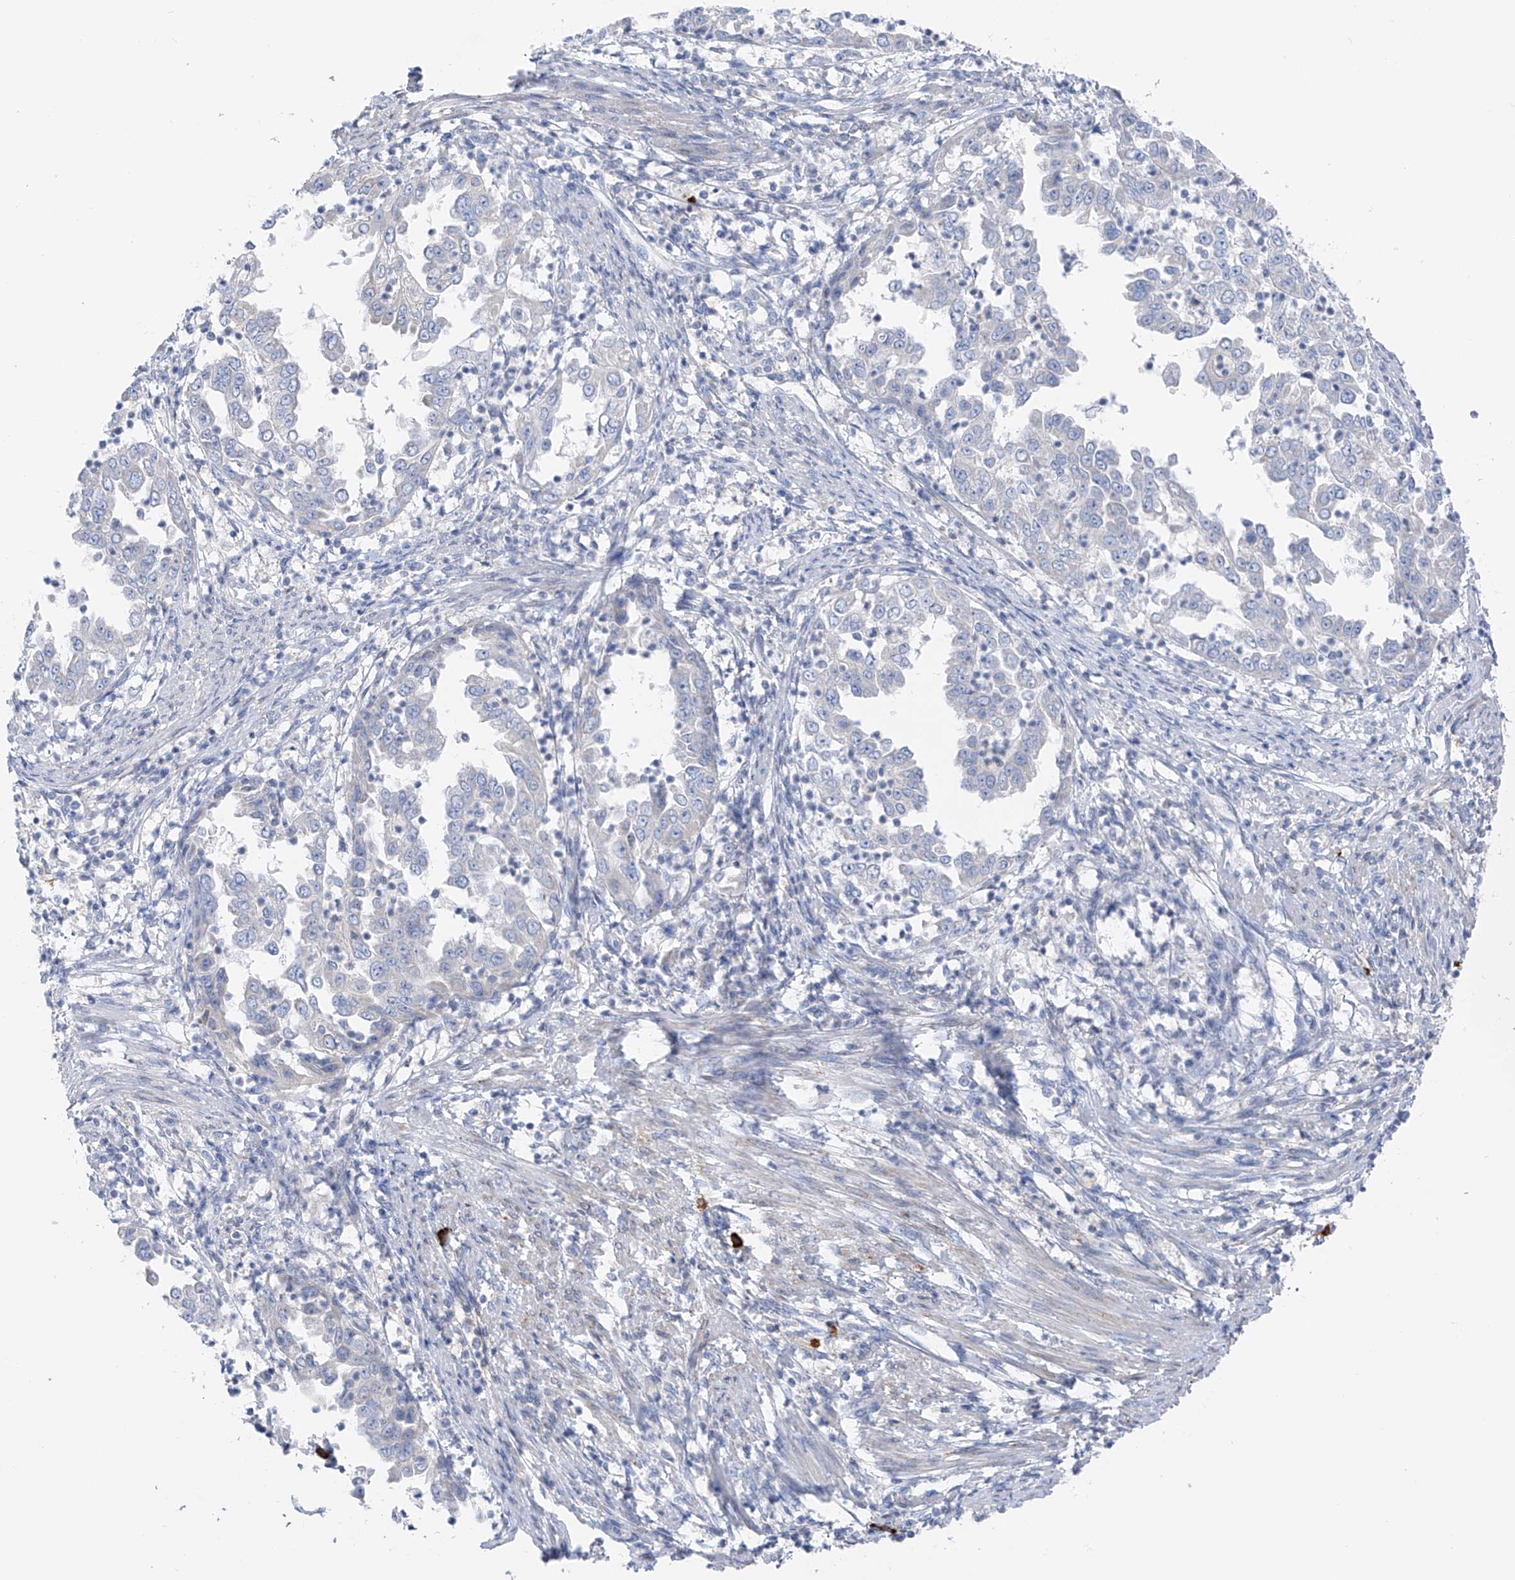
{"staining": {"intensity": "negative", "quantity": "none", "location": "none"}, "tissue": "endometrial cancer", "cell_type": "Tumor cells", "image_type": "cancer", "snomed": [{"axis": "morphology", "description": "Adenocarcinoma, NOS"}, {"axis": "topography", "description": "Endometrium"}], "caption": "A photomicrograph of endometrial cancer stained for a protein shows no brown staining in tumor cells.", "gene": "POMGNT2", "patient": {"sex": "female", "age": 85}}